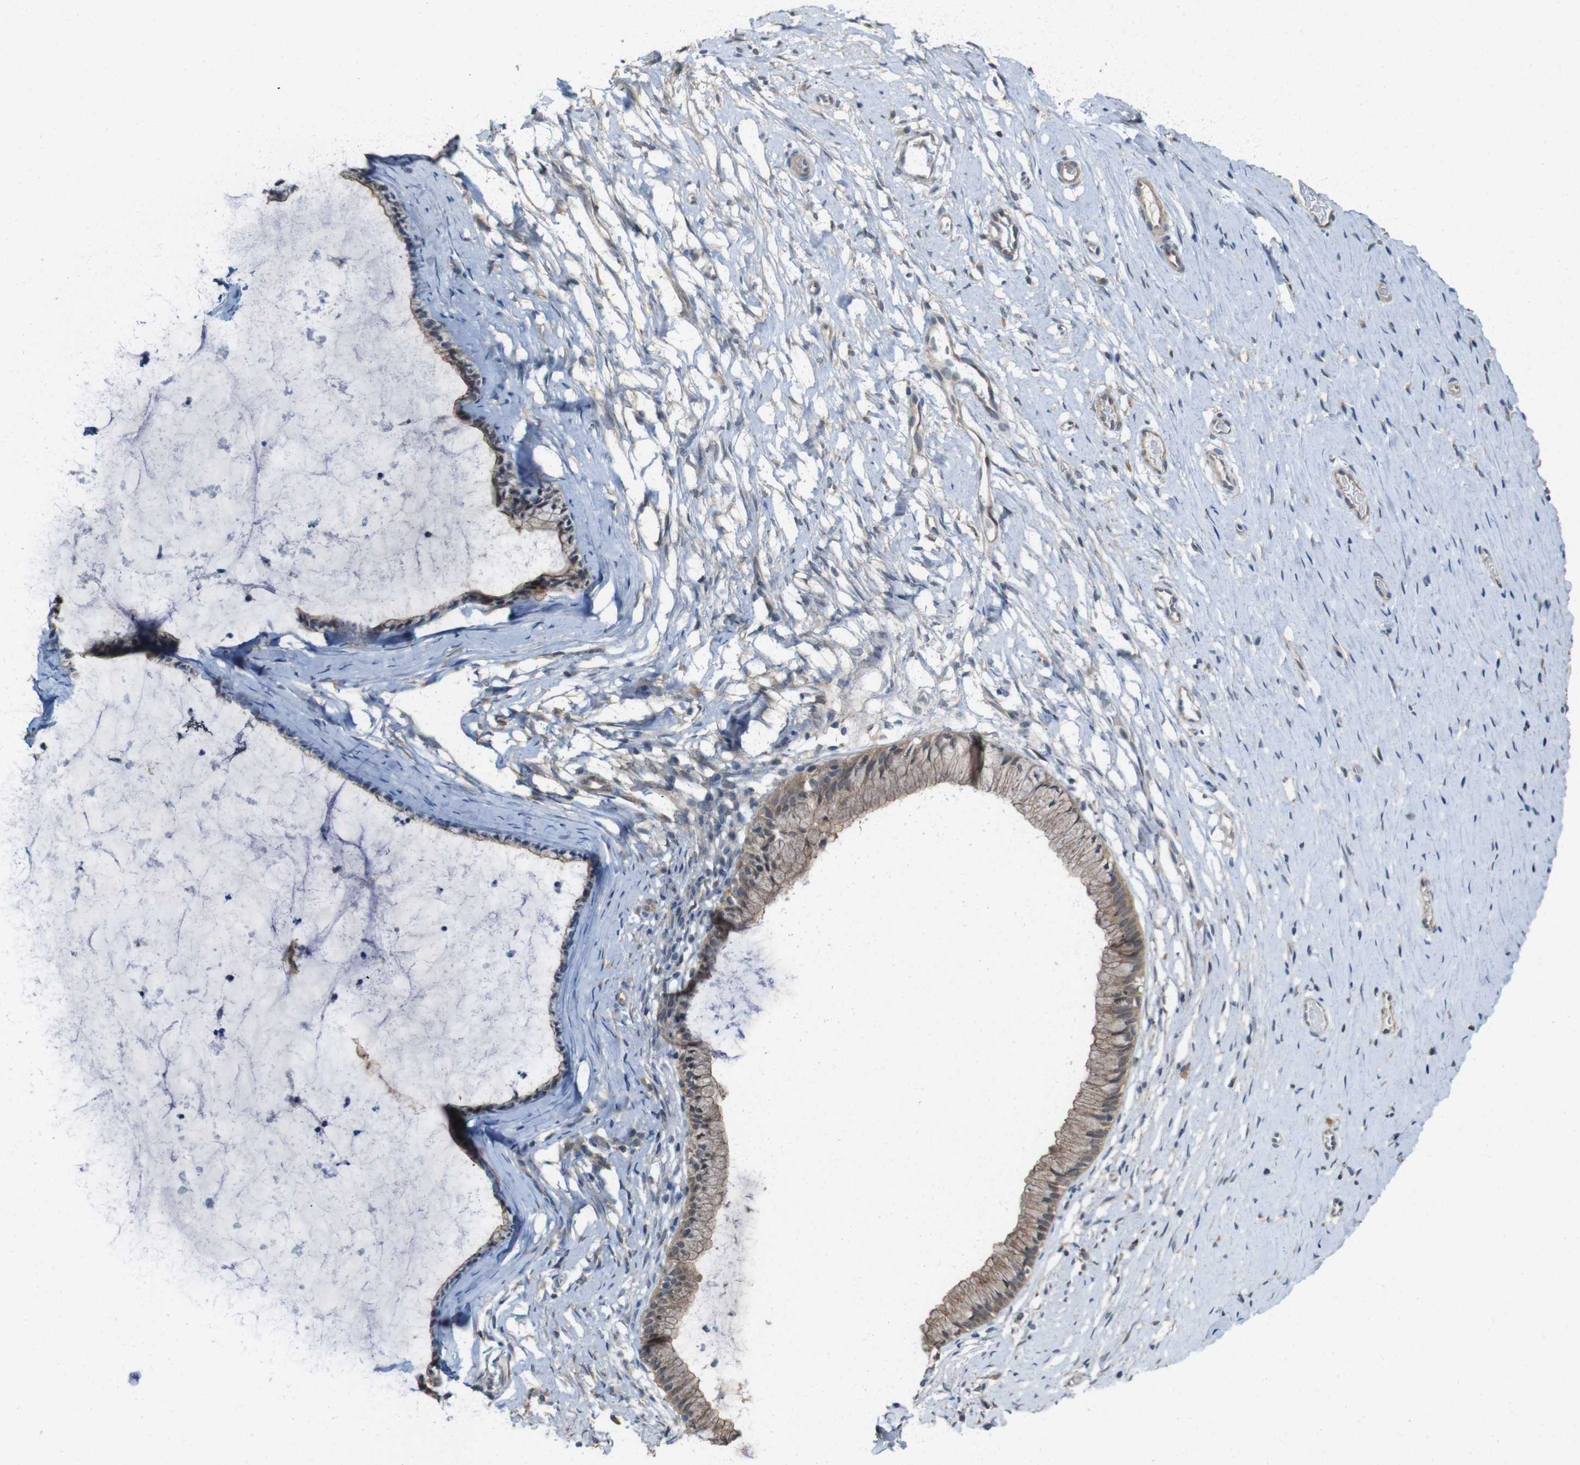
{"staining": {"intensity": "moderate", "quantity": ">75%", "location": "cytoplasmic/membranous"}, "tissue": "cervix", "cell_type": "Glandular cells", "image_type": "normal", "snomed": [{"axis": "morphology", "description": "Normal tissue, NOS"}, {"axis": "topography", "description": "Cervix"}], "caption": "A micrograph showing moderate cytoplasmic/membranous positivity in approximately >75% of glandular cells in normal cervix, as visualized by brown immunohistochemical staining.", "gene": "CDC34", "patient": {"sex": "female", "age": 39}}